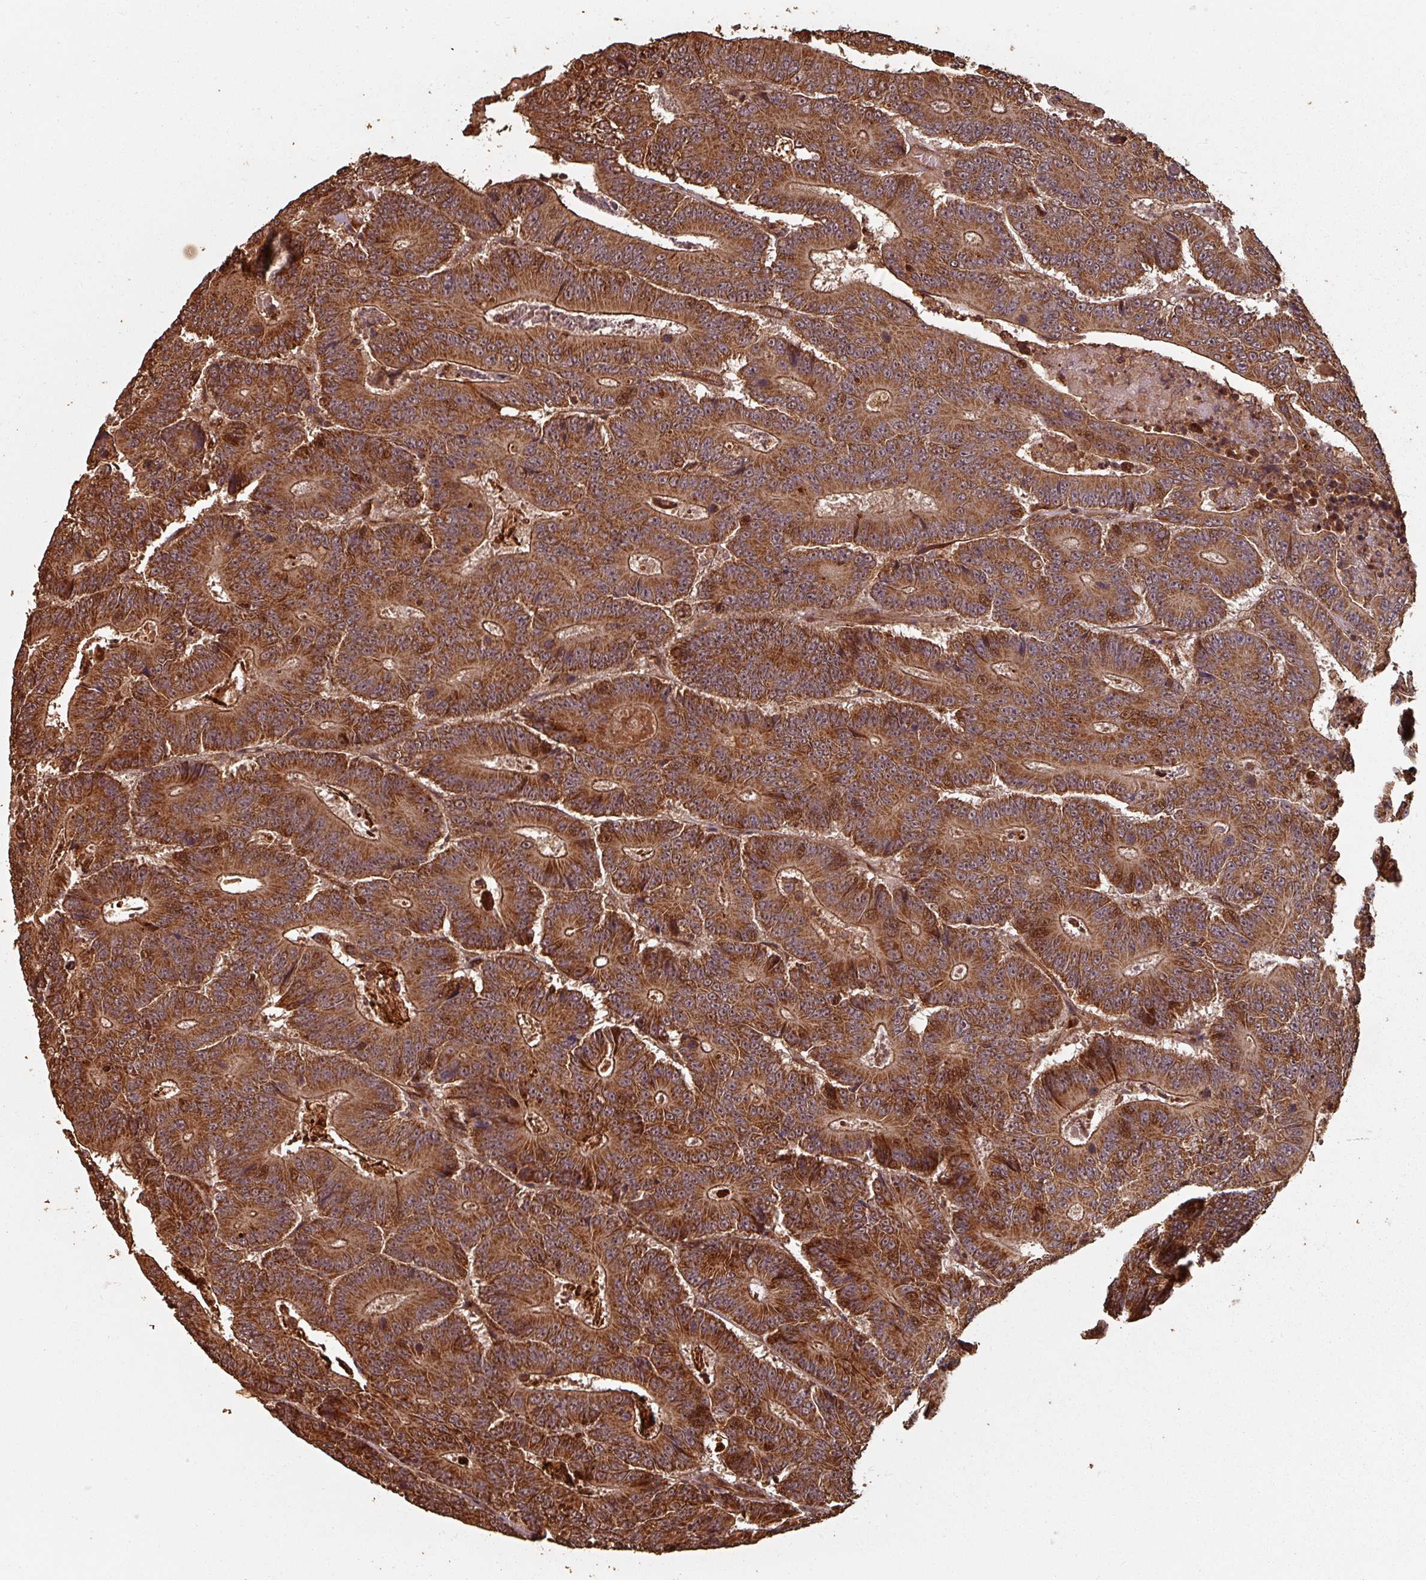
{"staining": {"intensity": "strong", "quantity": ">75%", "location": "cytoplasmic/membranous,nuclear"}, "tissue": "colorectal cancer", "cell_type": "Tumor cells", "image_type": "cancer", "snomed": [{"axis": "morphology", "description": "Adenocarcinoma, NOS"}, {"axis": "topography", "description": "Colon"}], "caption": "Tumor cells show high levels of strong cytoplasmic/membranous and nuclear positivity in approximately >75% of cells in colorectal cancer (adenocarcinoma). Nuclei are stained in blue.", "gene": "EID1", "patient": {"sex": "male", "age": 83}}